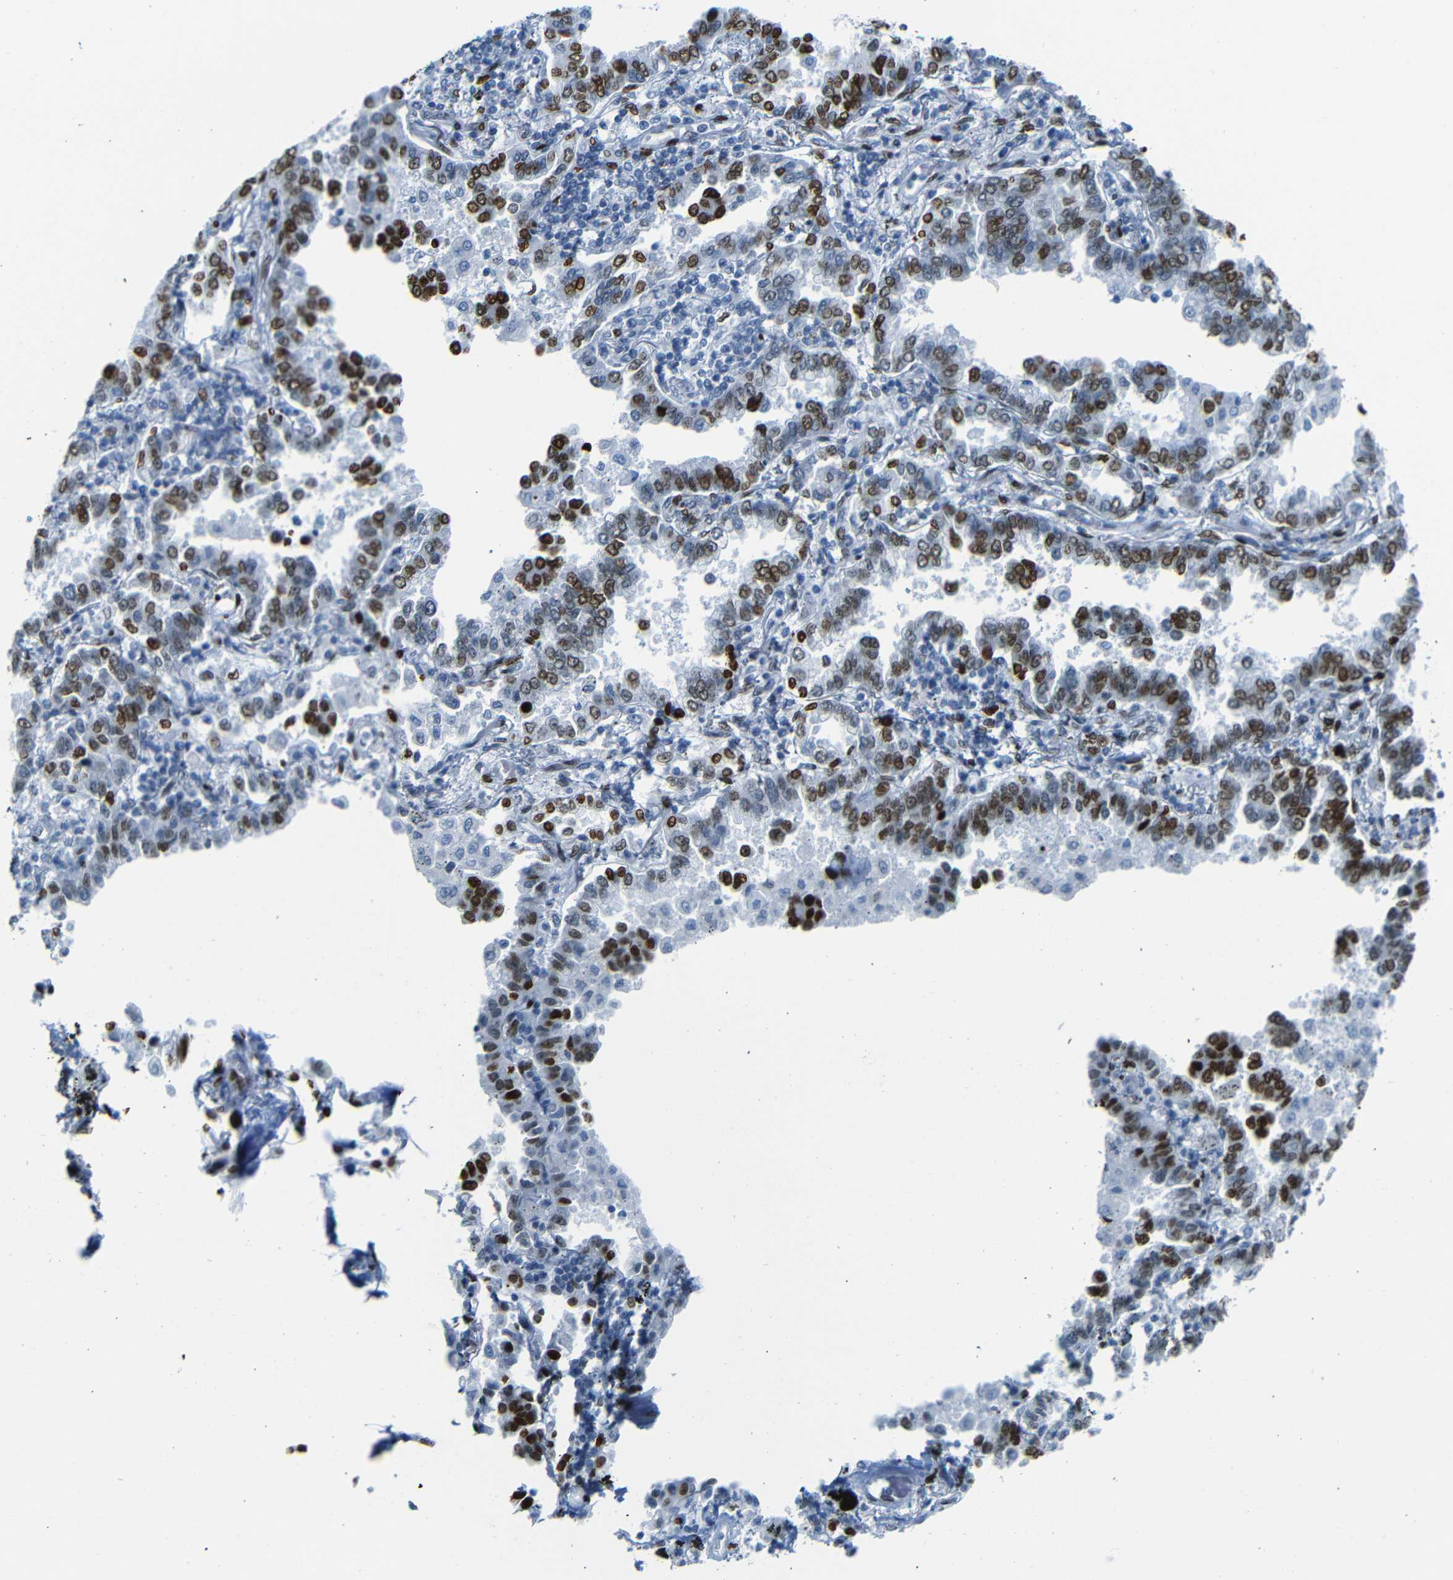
{"staining": {"intensity": "strong", "quantity": ">75%", "location": "nuclear"}, "tissue": "lung cancer", "cell_type": "Tumor cells", "image_type": "cancer", "snomed": [{"axis": "morphology", "description": "Normal tissue, NOS"}, {"axis": "morphology", "description": "Adenocarcinoma, NOS"}, {"axis": "topography", "description": "Lung"}], "caption": "A high amount of strong nuclear staining is seen in about >75% of tumor cells in lung cancer (adenocarcinoma) tissue. Using DAB (brown) and hematoxylin (blue) stains, captured at high magnification using brightfield microscopy.", "gene": "NPIPB15", "patient": {"sex": "male", "age": 59}}